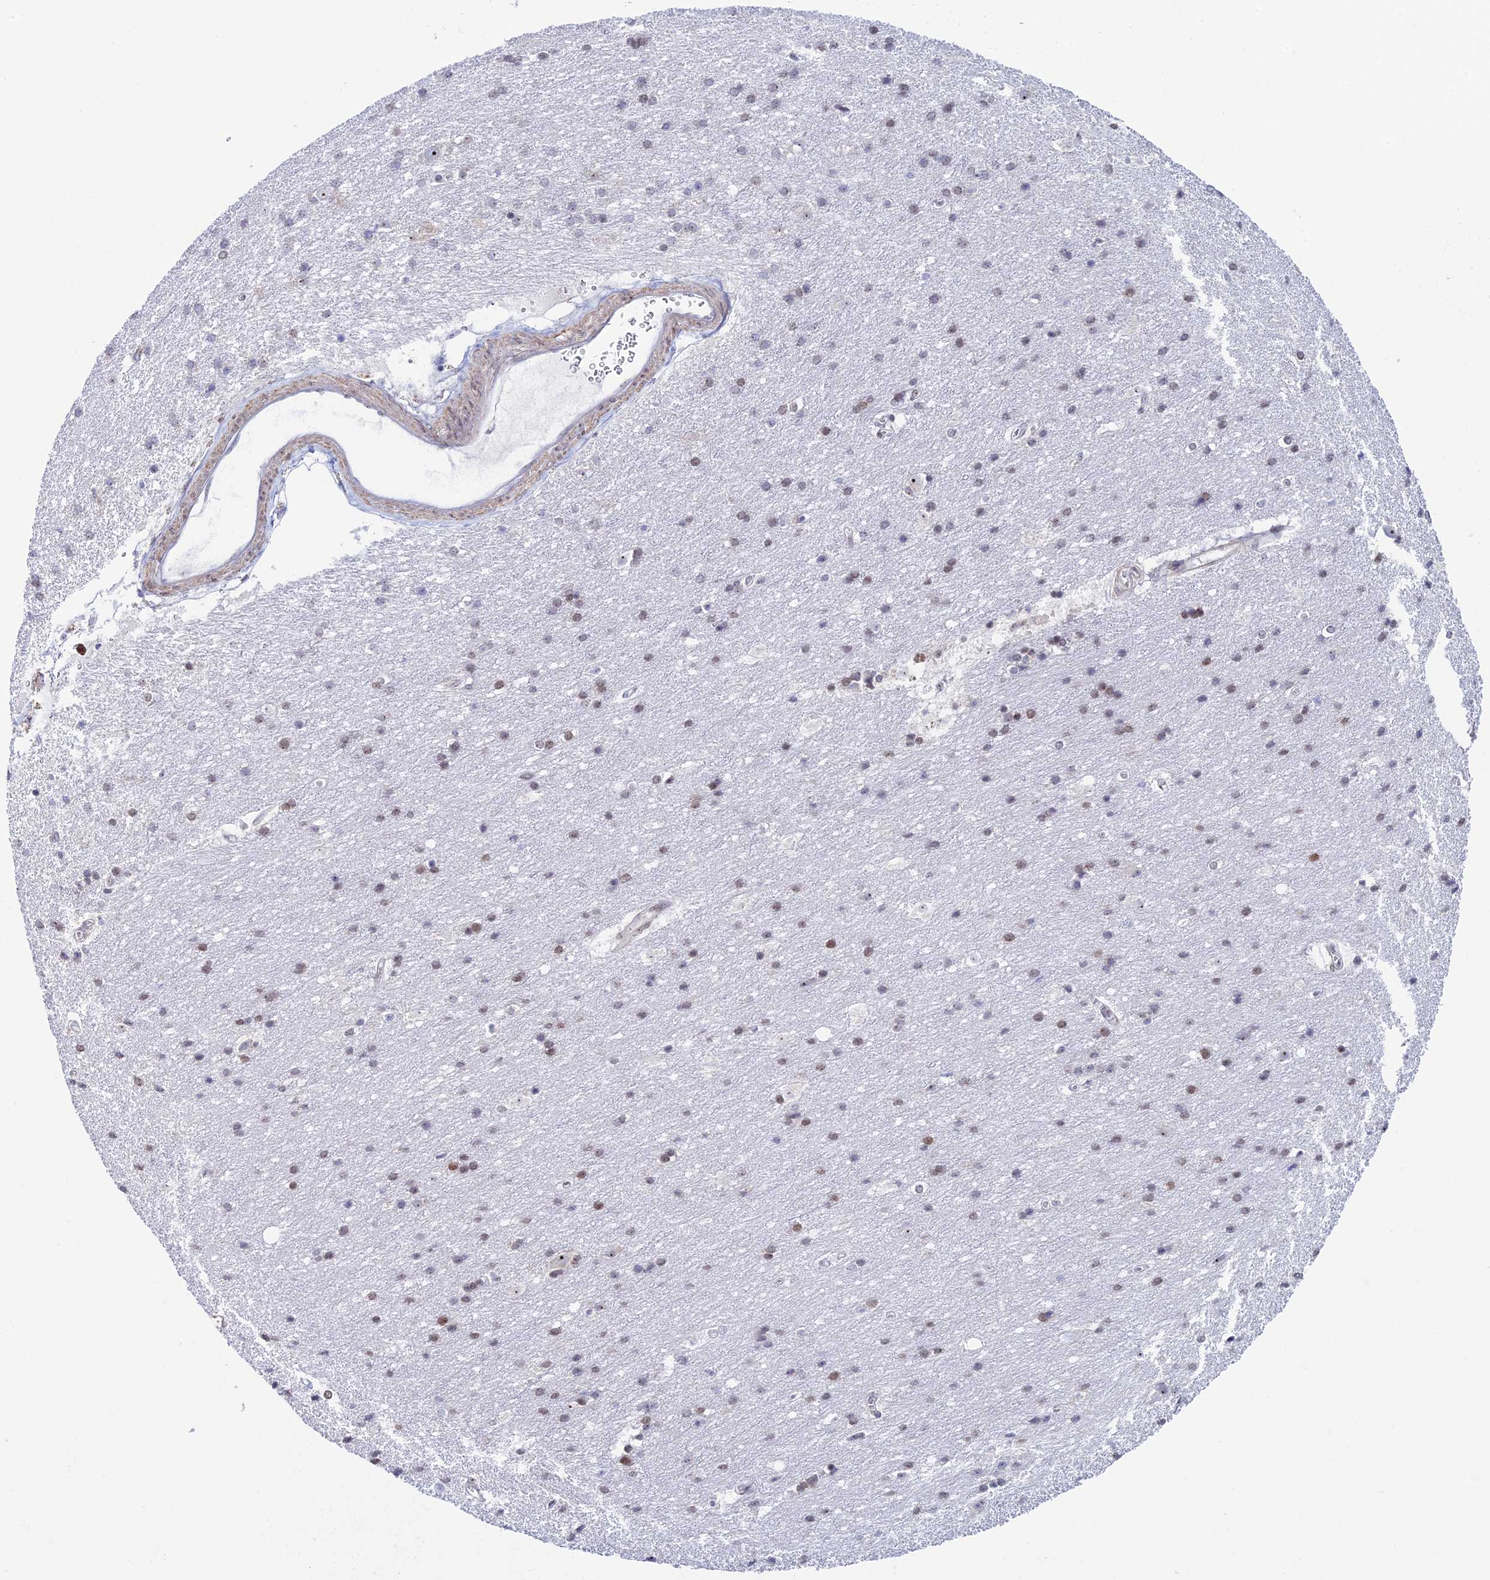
{"staining": {"intensity": "negative", "quantity": "none", "location": "none"}, "tissue": "cerebral cortex", "cell_type": "Endothelial cells", "image_type": "normal", "snomed": [{"axis": "morphology", "description": "Normal tissue, NOS"}, {"axis": "topography", "description": "Cerebral cortex"}], "caption": "DAB (3,3'-diaminobenzidine) immunohistochemical staining of unremarkable cerebral cortex reveals no significant staining in endothelial cells.", "gene": "CCDC86", "patient": {"sex": "male", "age": 54}}